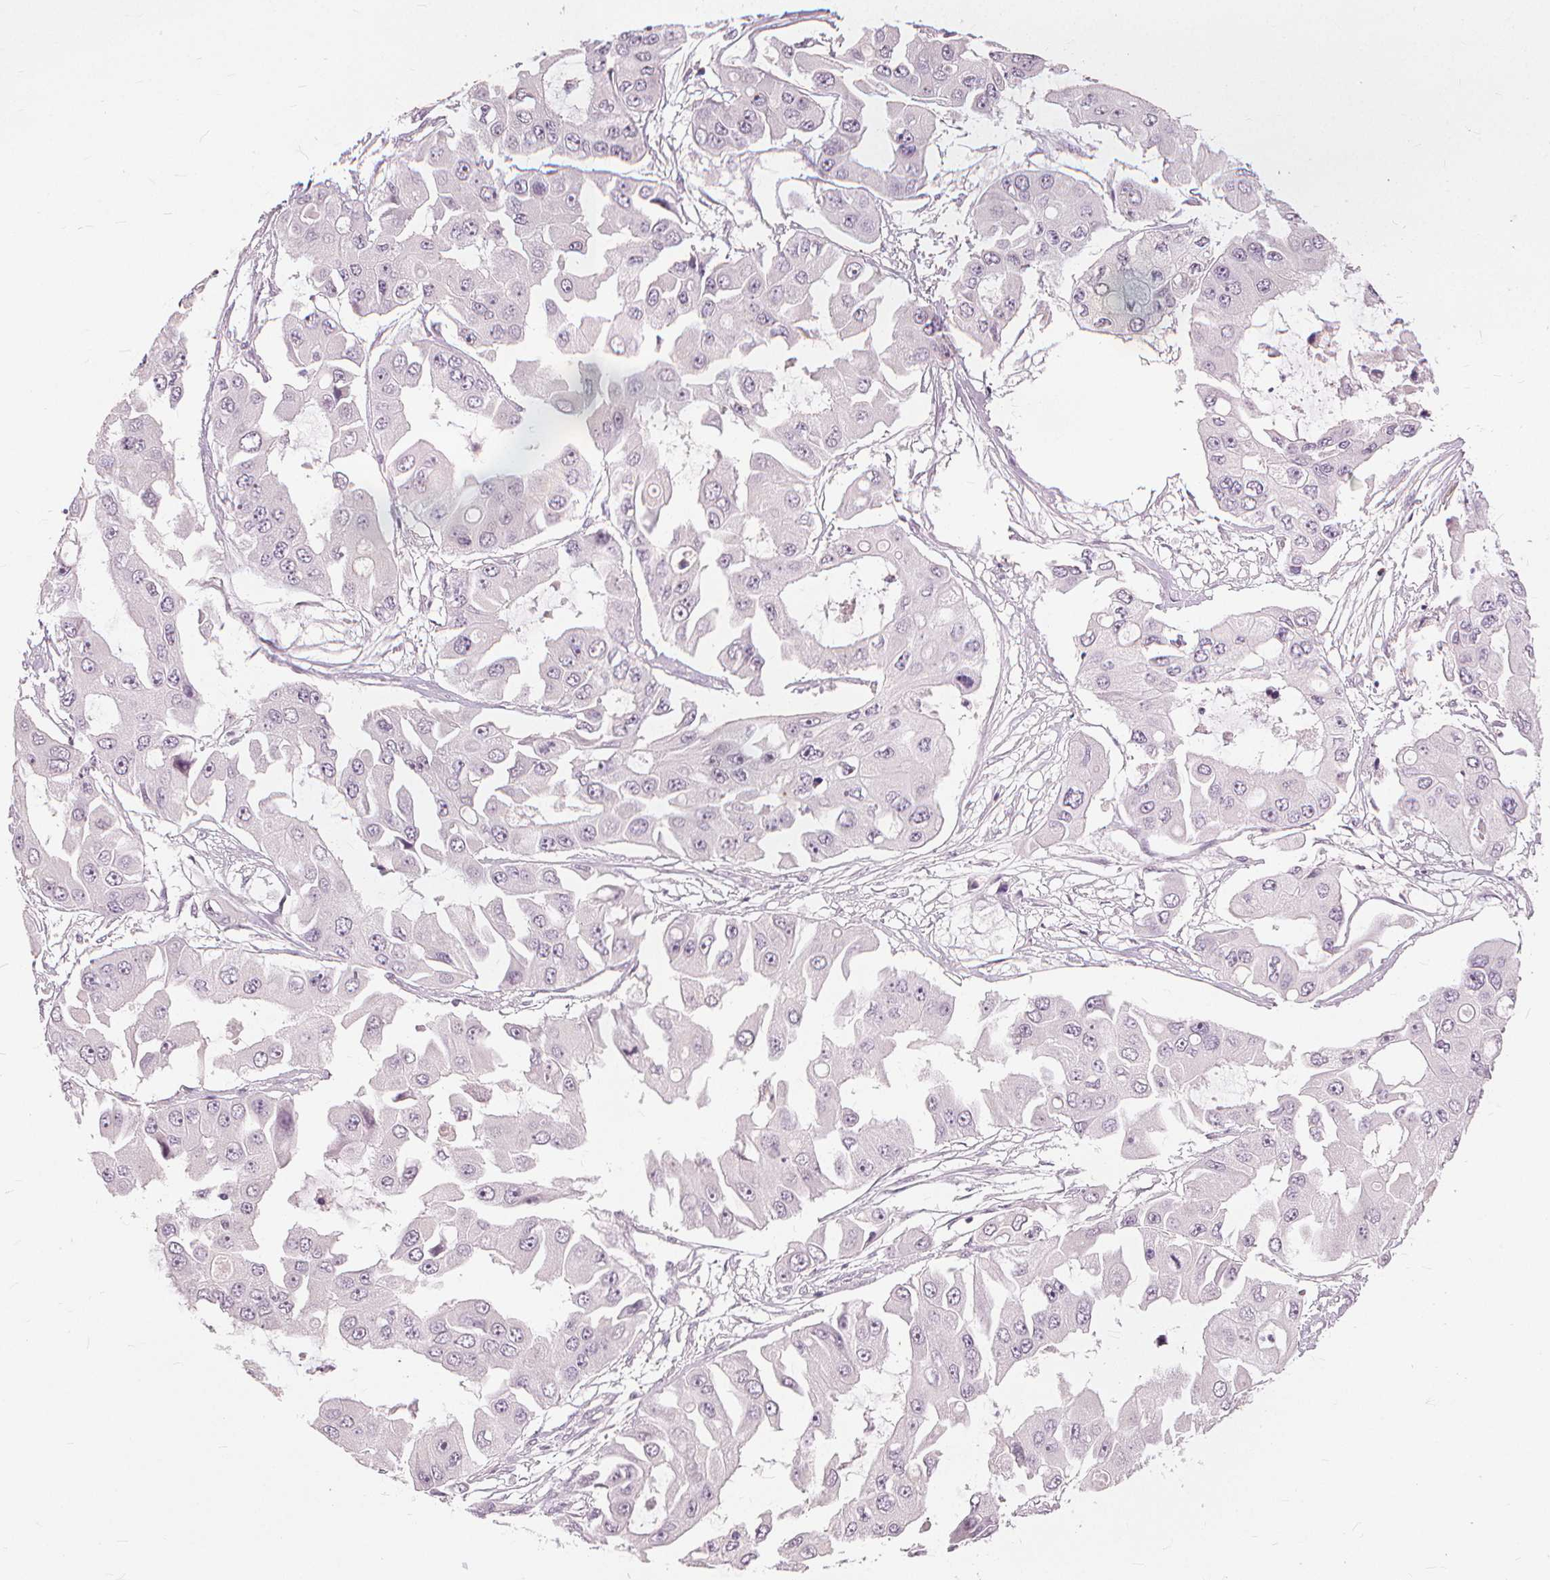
{"staining": {"intensity": "negative", "quantity": "none", "location": "none"}, "tissue": "ovarian cancer", "cell_type": "Tumor cells", "image_type": "cancer", "snomed": [{"axis": "morphology", "description": "Cystadenocarcinoma, serous, NOS"}, {"axis": "topography", "description": "Ovary"}], "caption": "This is an immunohistochemistry photomicrograph of ovarian cancer (serous cystadenocarcinoma). There is no positivity in tumor cells.", "gene": "SFTPD", "patient": {"sex": "female", "age": 56}}